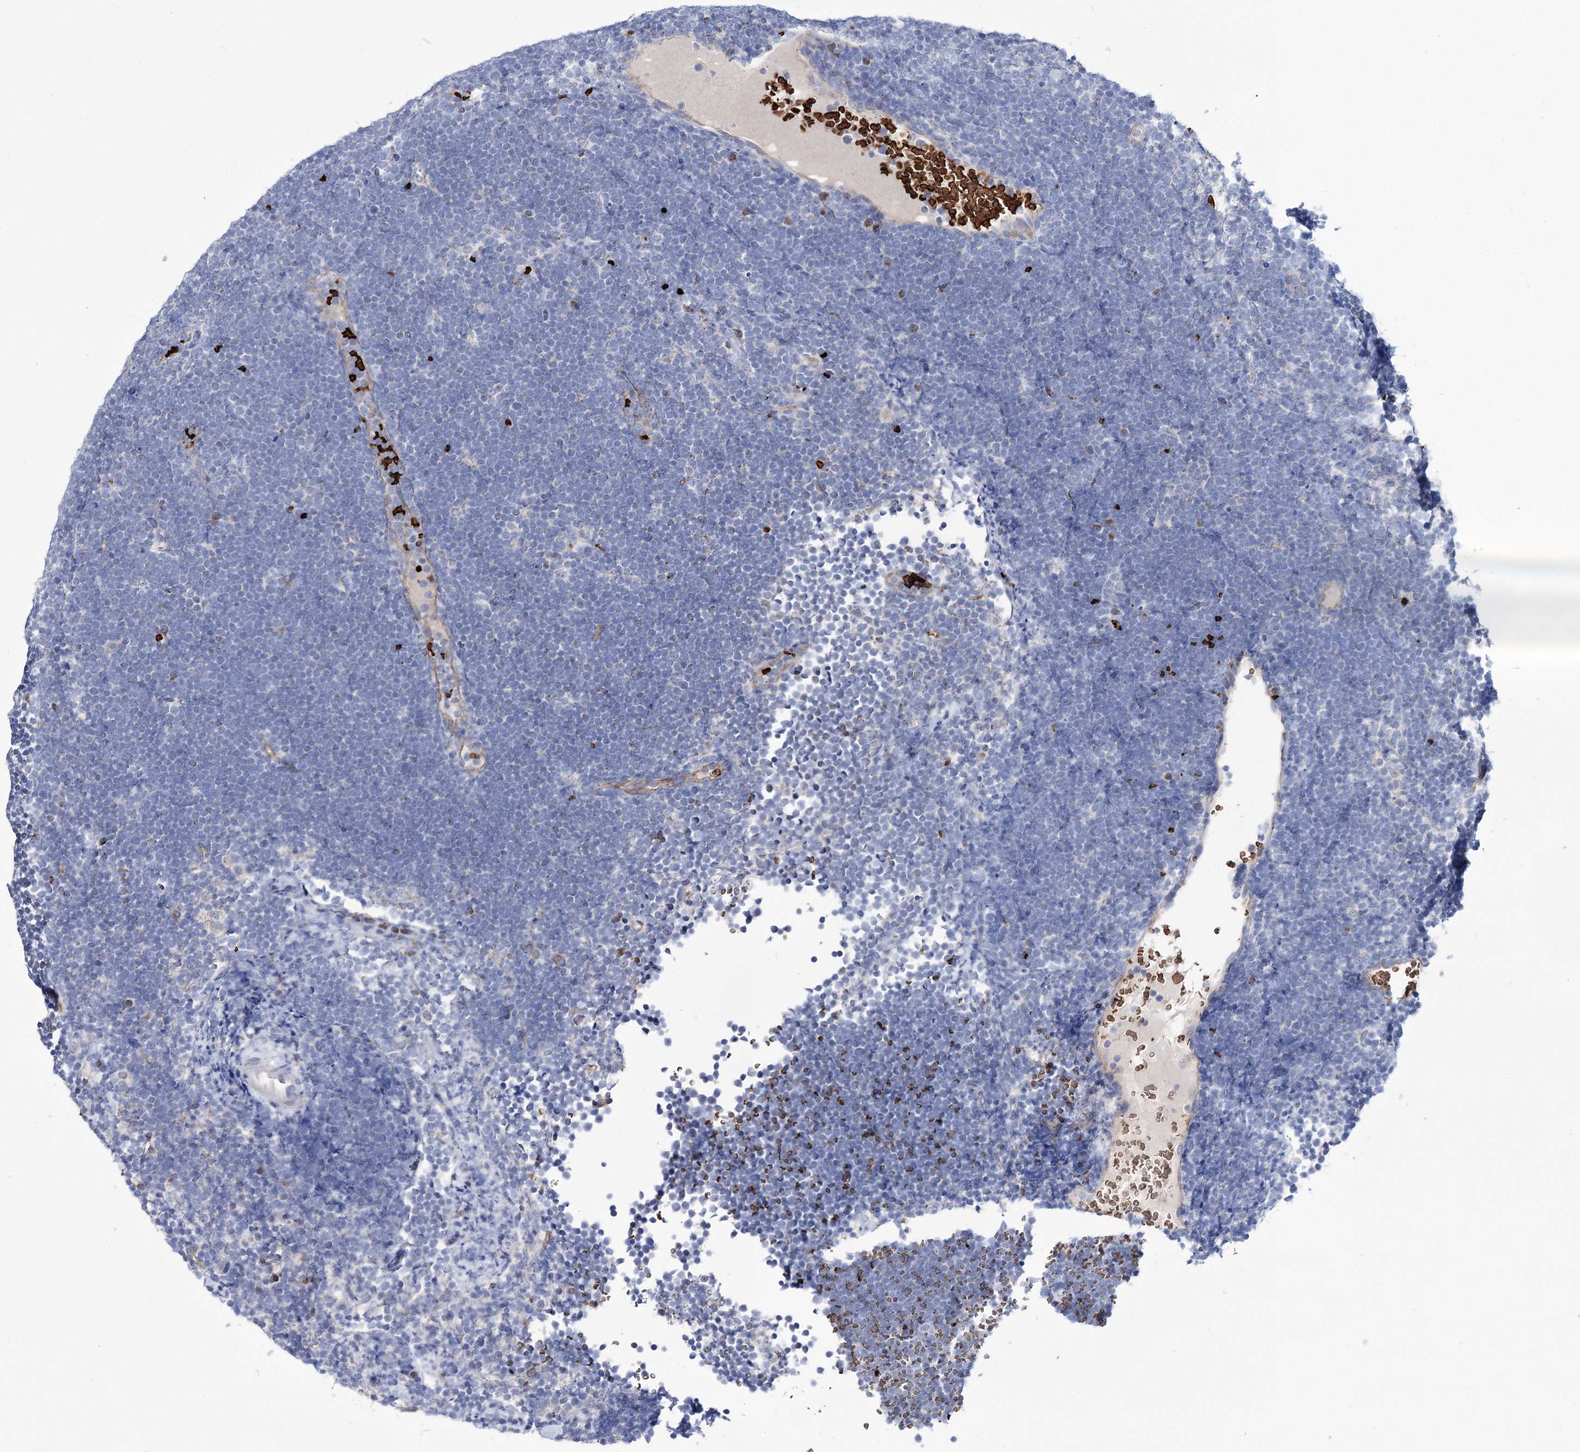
{"staining": {"intensity": "negative", "quantity": "none", "location": "none"}, "tissue": "lymphoma", "cell_type": "Tumor cells", "image_type": "cancer", "snomed": [{"axis": "morphology", "description": "Malignant lymphoma, non-Hodgkin's type, High grade"}, {"axis": "topography", "description": "Lymph node"}], "caption": "There is no significant expression in tumor cells of high-grade malignant lymphoma, non-Hodgkin's type.", "gene": "GBF1", "patient": {"sex": "male", "age": 13}}